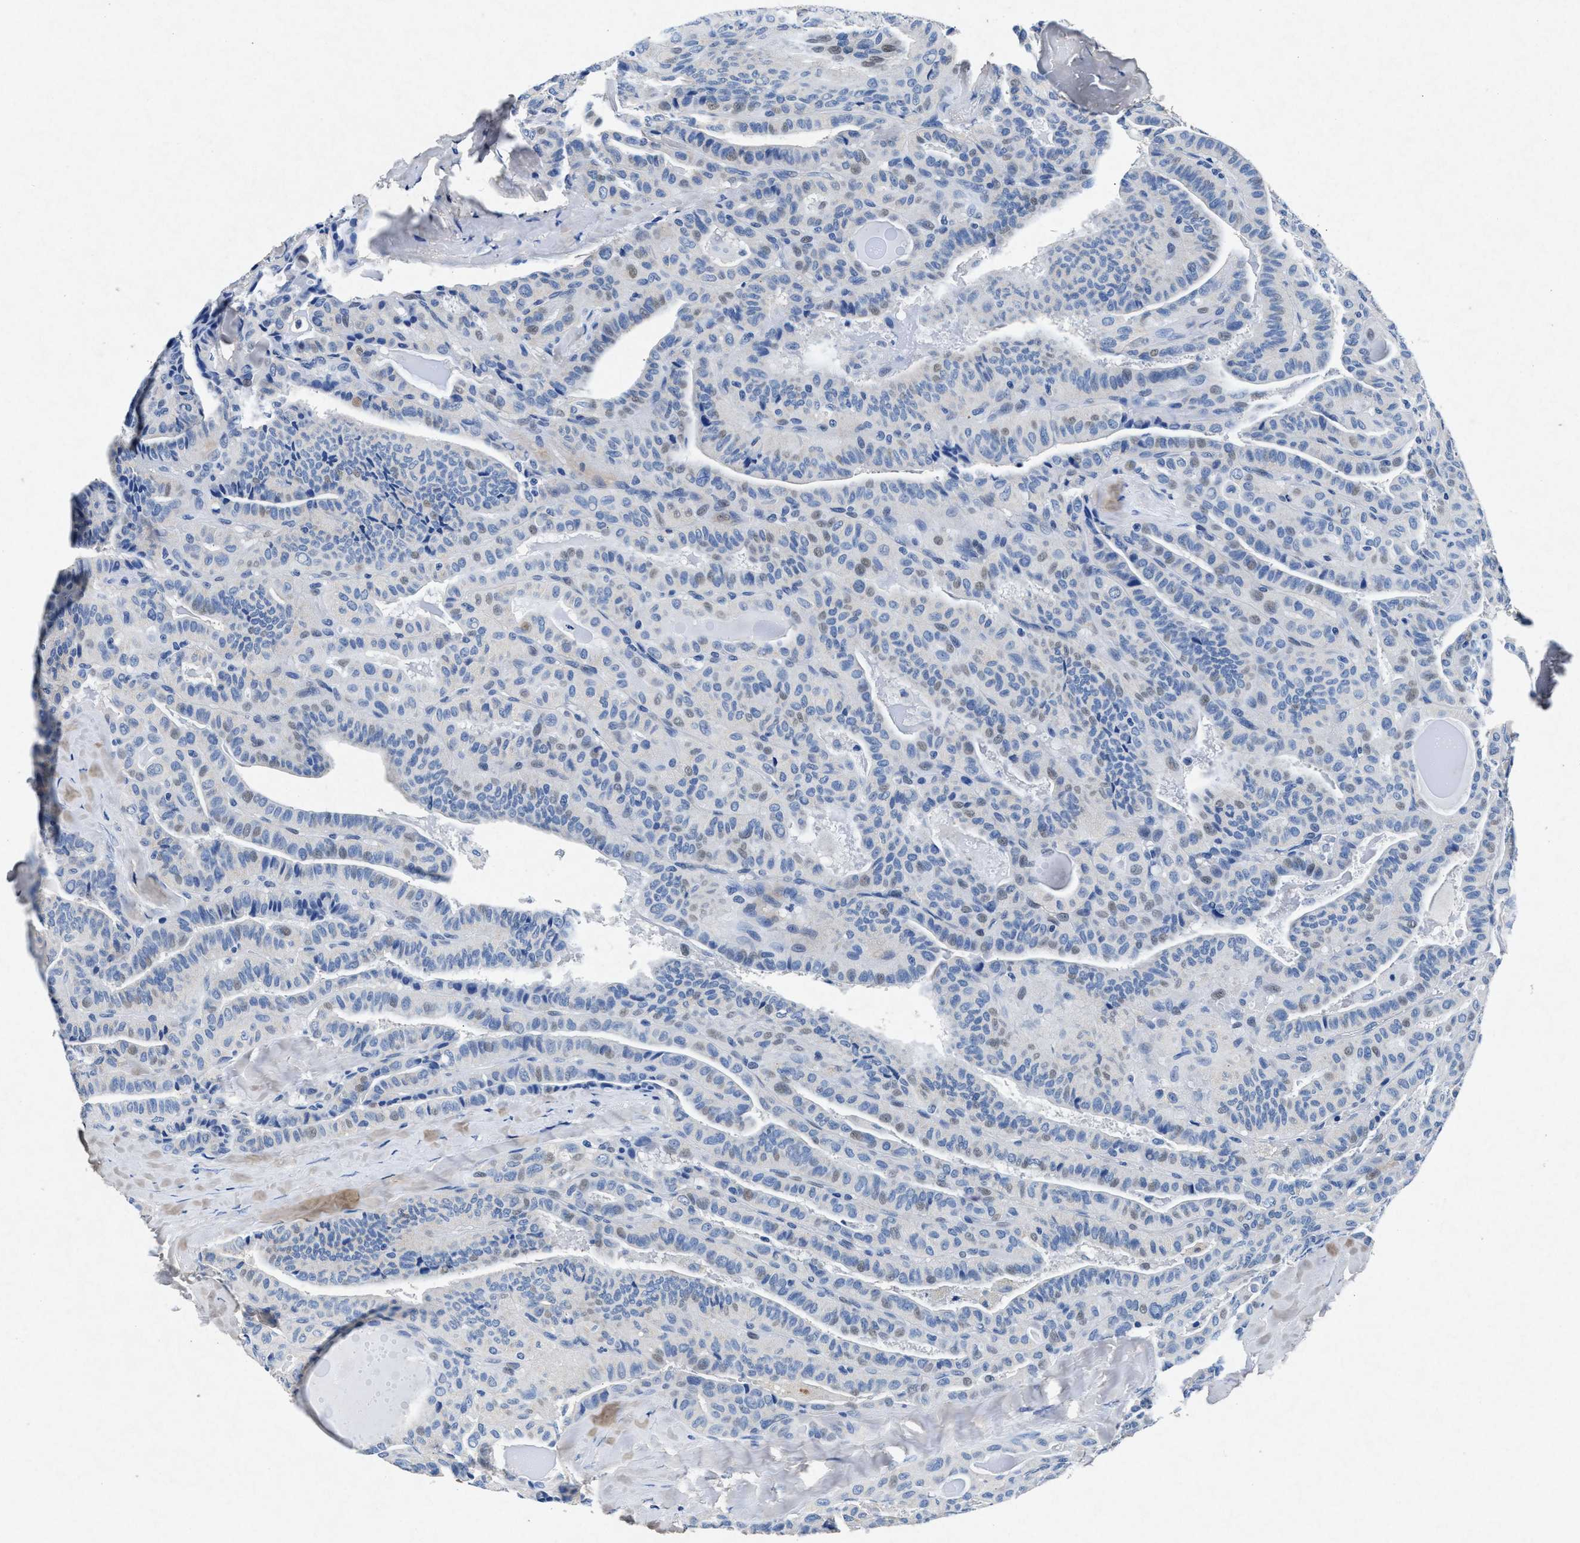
{"staining": {"intensity": "weak", "quantity": "<25%", "location": "nuclear"}, "tissue": "thyroid cancer", "cell_type": "Tumor cells", "image_type": "cancer", "snomed": [{"axis": "morphology", "description": "Papillary adenocarcinoma, NOS"}, {"axis": "topography", "description": "Thyroid gland"}], "caption": "Histopathology image shows no protein expression in tumor cells of thyroid papillary adenocarcinoma tissue.", "gene": "MAP6", "patient": {"sex": "male", "age": 77}}